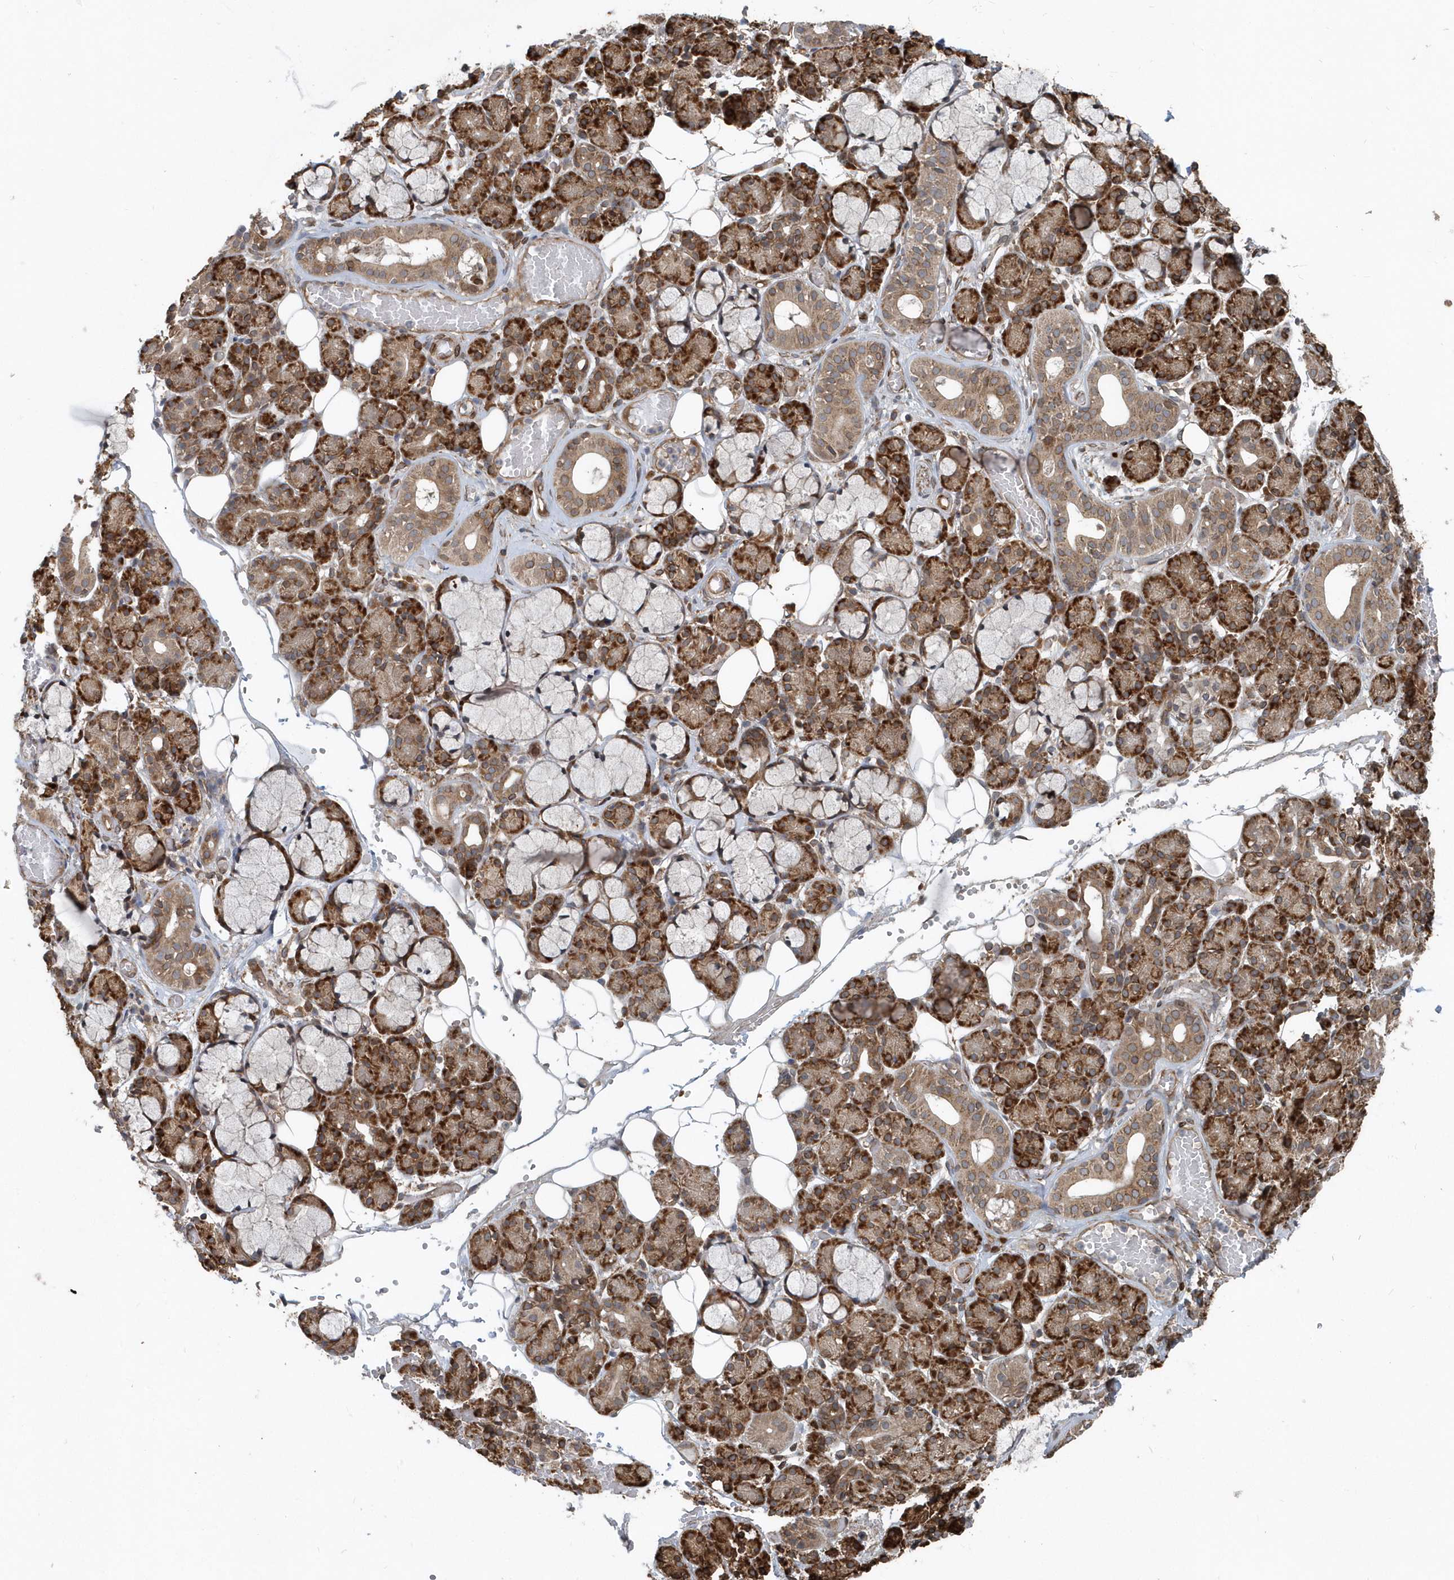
{"staining": {"intensity": "moderate", "quantity": "25%-75%", "location": "cytoplasmic/membranous"}, "tissue": "salivary gland", "cell_type": "Glandular cells", "image_type": "normal", "snomed": [{"axis": "morphology", "description": "Normal tissue, NOS"}, {"axis": "topography", "description": "Salivary gland"}], "caption": "Immunohistochemistry of unremarkable human salivary gland demonstrates medium levels of moderate cytoplasmic/membranous expression in about 25%-75% of glandular cells.", "gene": "MCC", "patient": {"sex": "male", "age": 63}}